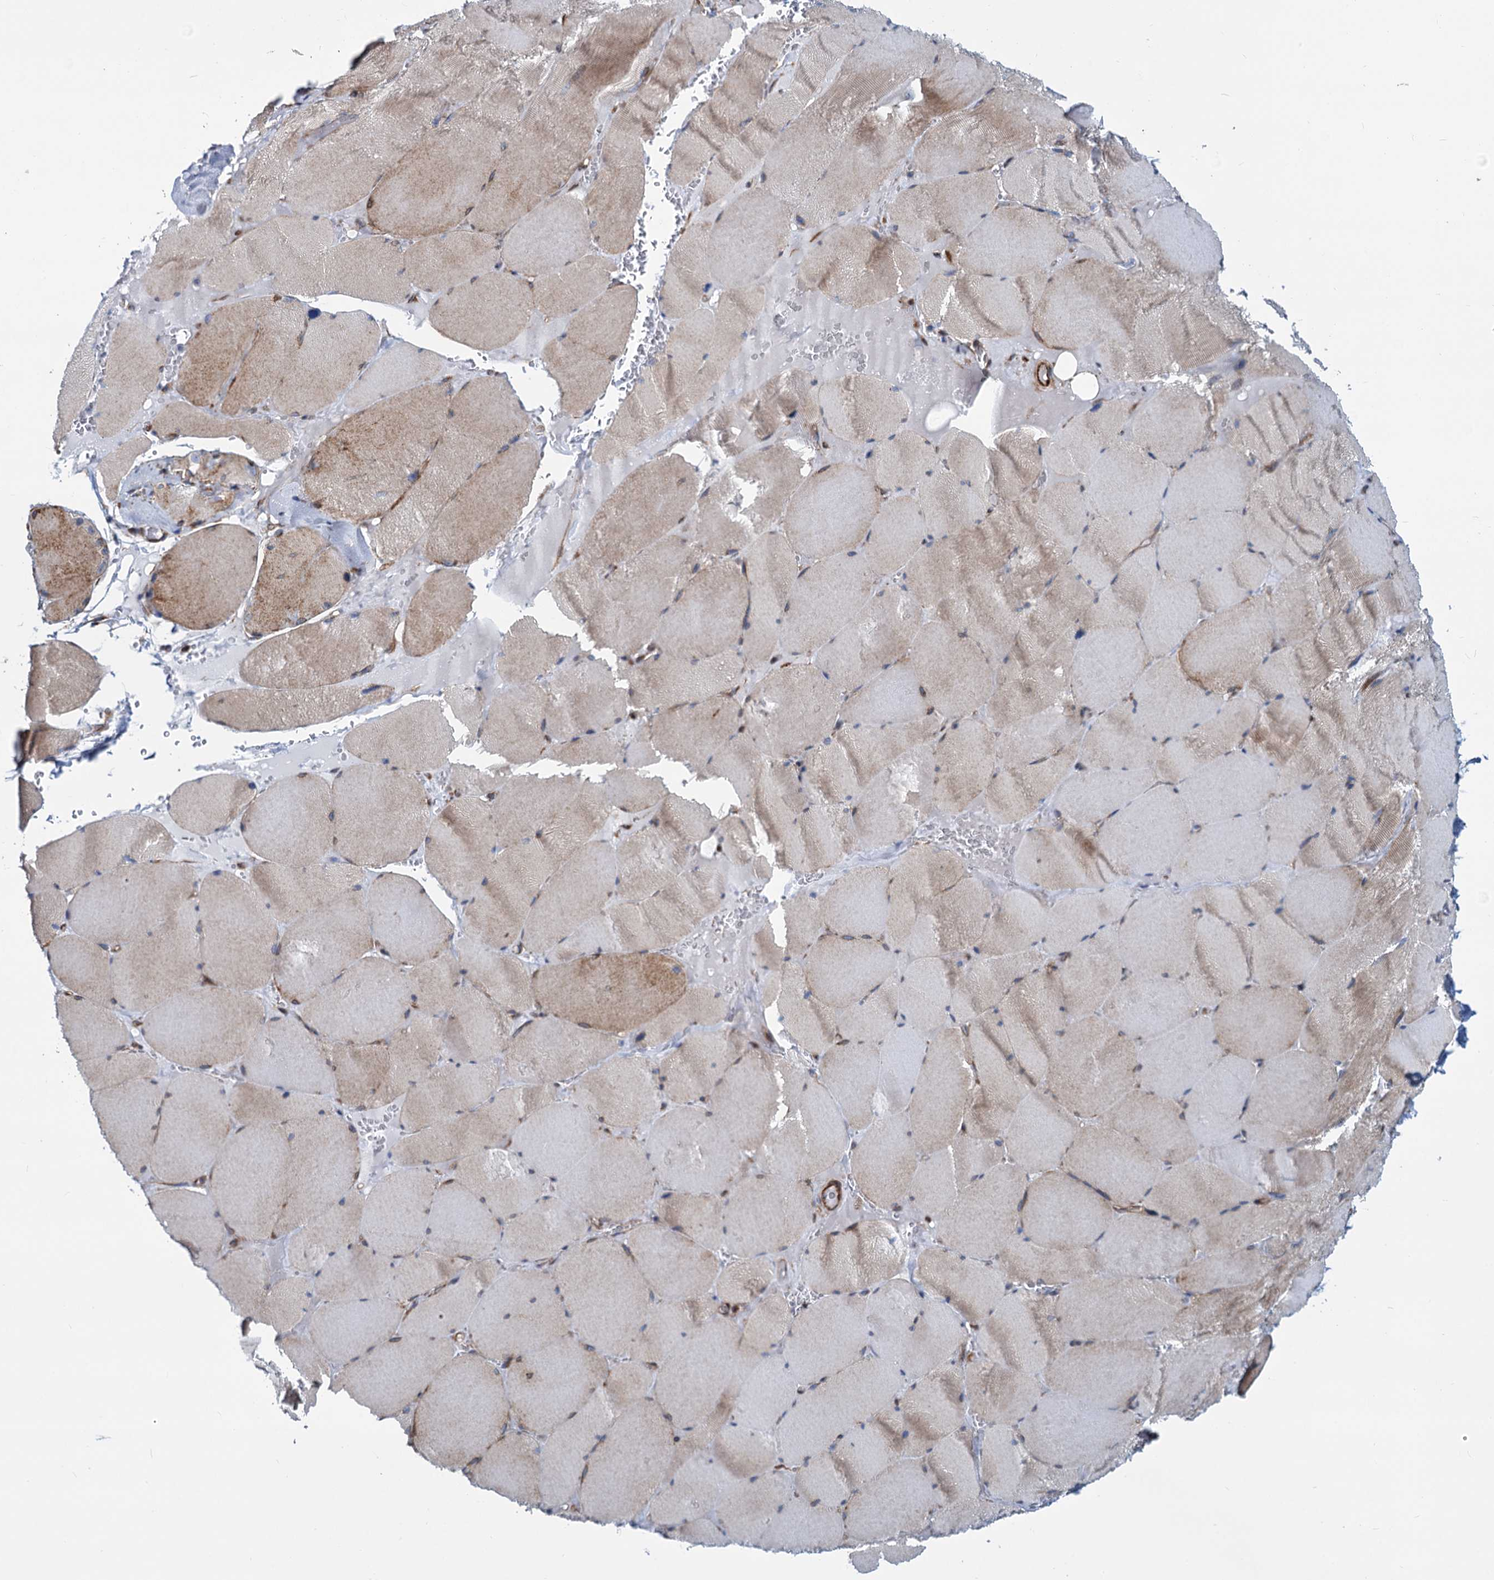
{"staining": {"intensity": "moderate", "quantity": "25%-75%", "location": "cytoplasmic/membranous"}, "tissue": "skeletal muscle", "cell_type": "Myocytes", "image_type": "normal", "snomed": [{"axis": "morphology", "description": "Normal tissue, NOS"}, {"axis": "topography", "description": "Skeletal muscle"}, {"axis": "topography", "description": "Head-Neck"}], "caption": "The micrograph demonstrates immunohistochemical staining of normal skeletal muscle. There is moderate cytoplasmic/membranous staining is present in about 25%-75% of myocytes.", "gene": "PSEN1", "patient": {"sex": "male", "age": 66}}